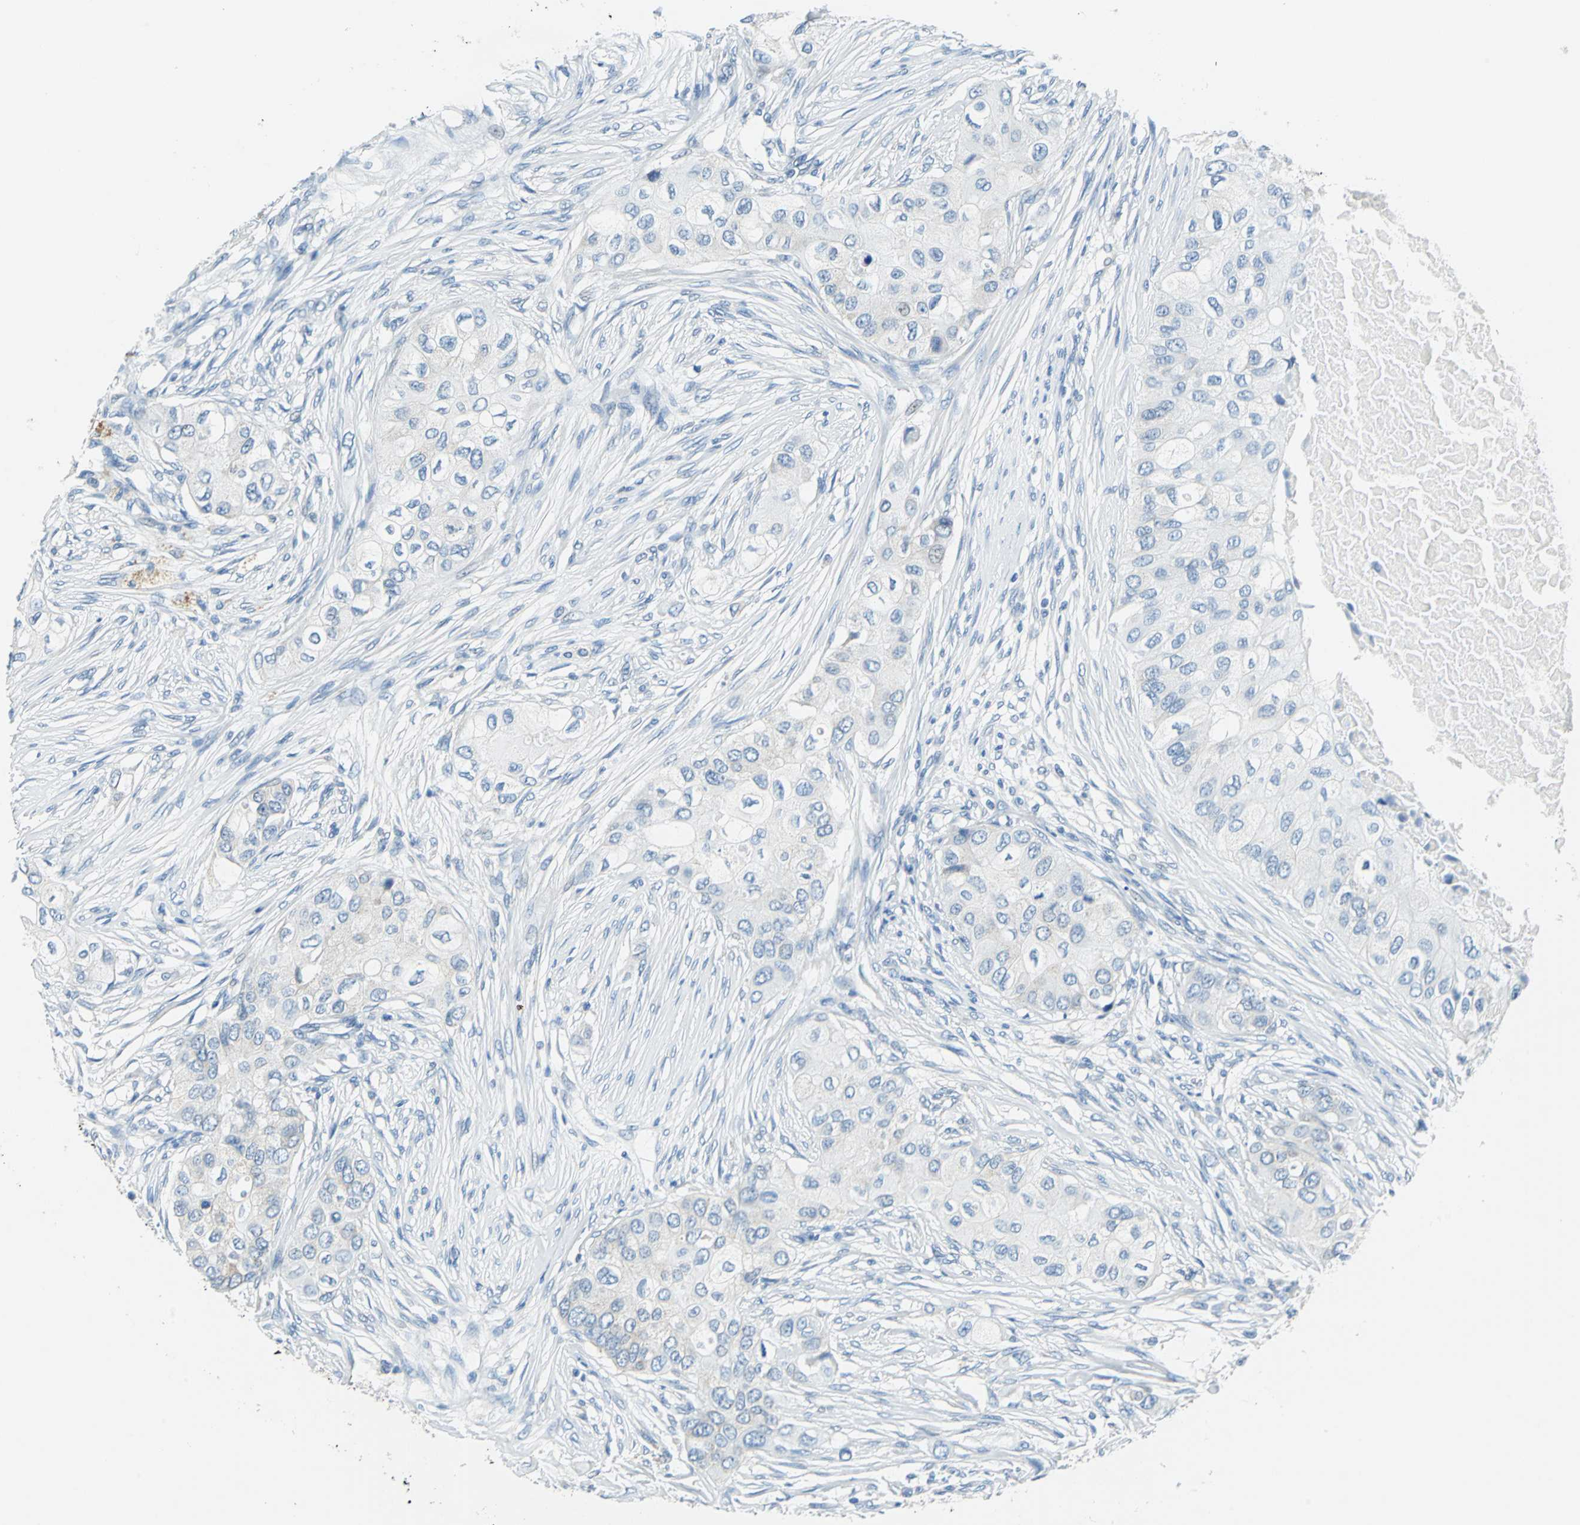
{"staining": {"intensity": "negative", "quantity": "none", "location": "none"}, "tissue": "breast cancer", "cell_type": "Tumor cells", "image_type": "cancer", "snomed": [{"axis": "morphology", "description": "Normal tissue, NOS"}, {"axis": "morphology", "description": "Duct carcinoma"}, {"axis": "topography", "description": "Breast"}], "caption": "Tumor cells show no significant protein staining in breast cancer (infiltrating ductal carcinoma).", "gene": "TEX264", "patient": {"sex": "female", "age": 49}}